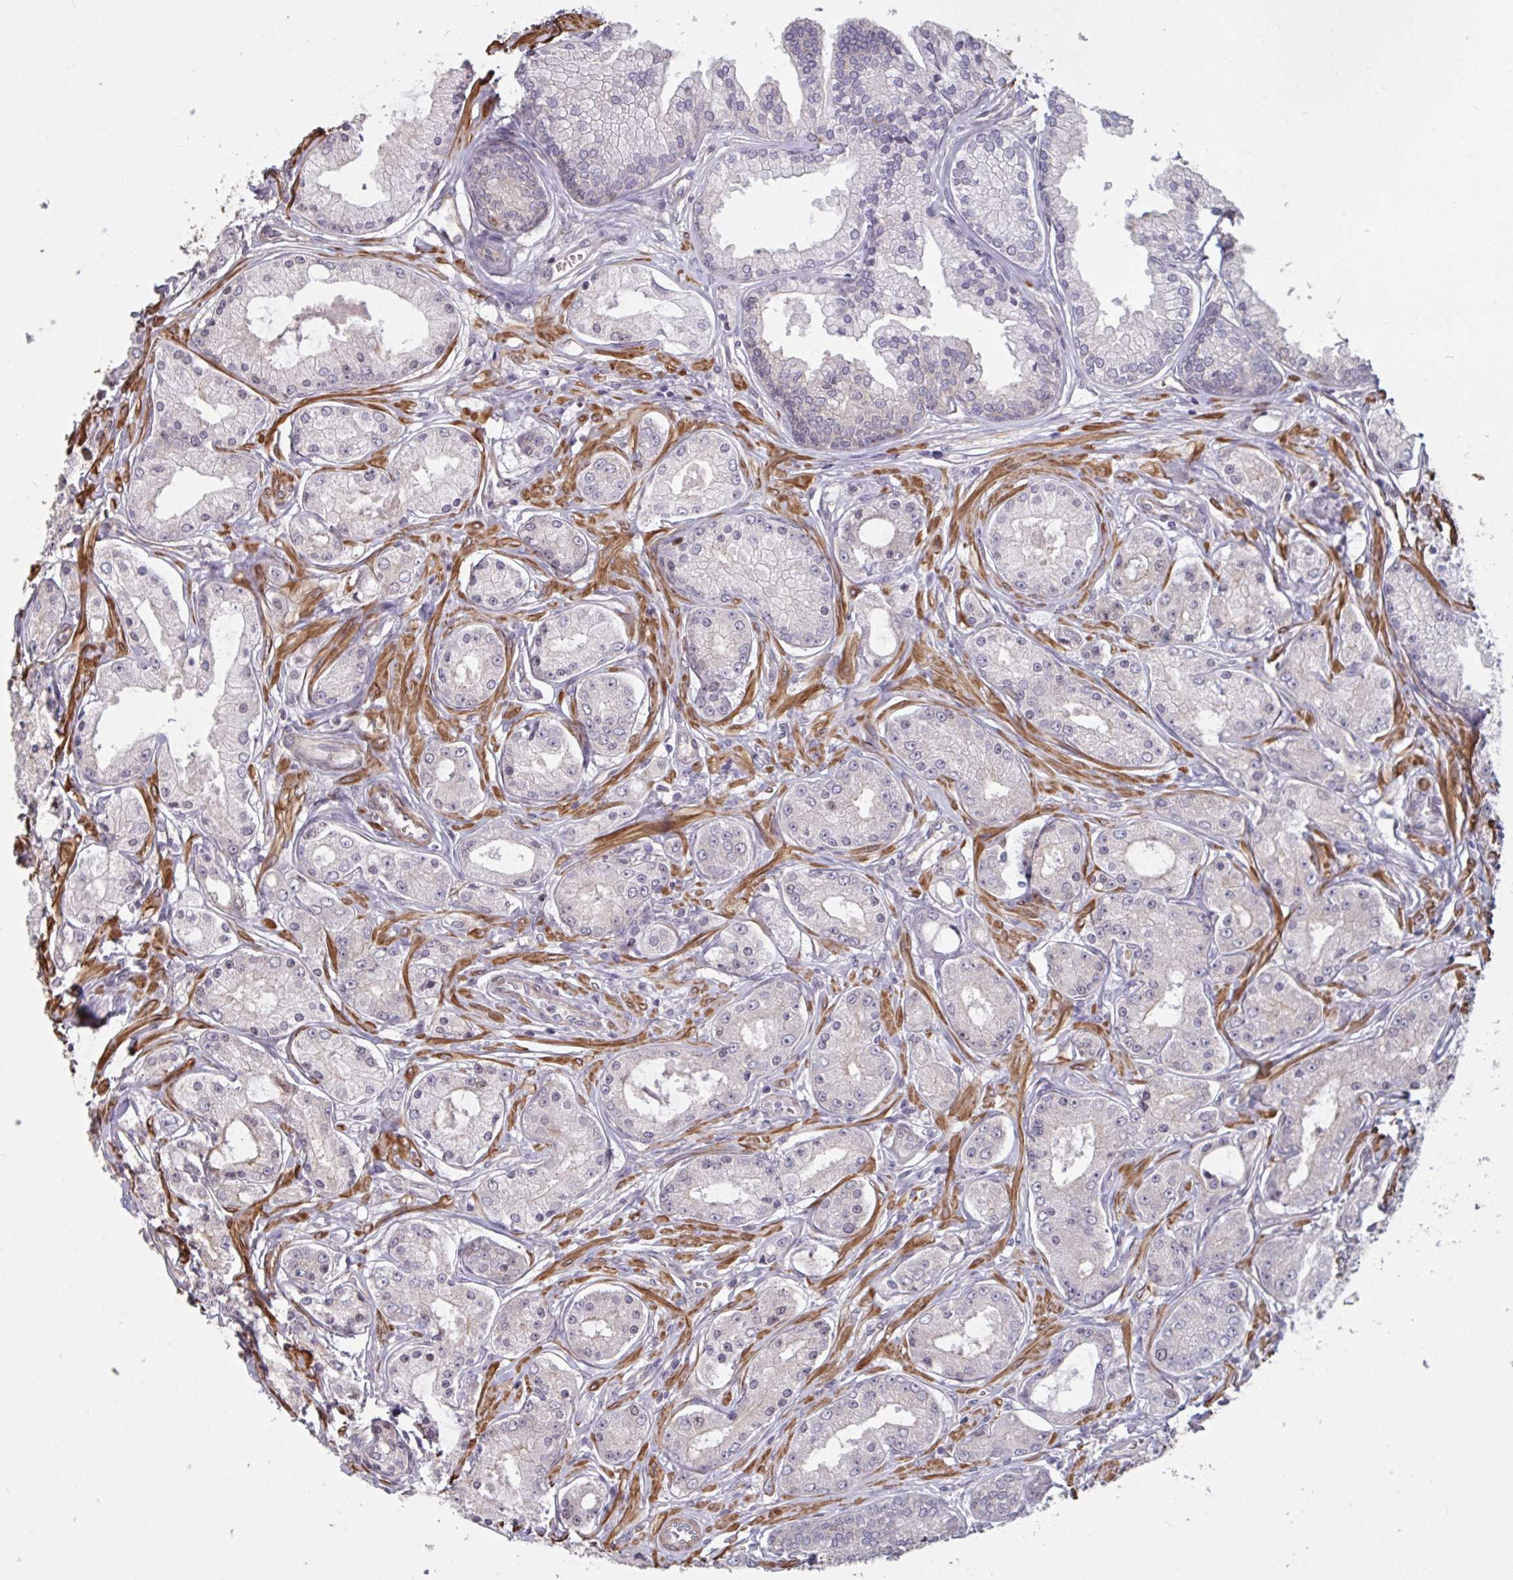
{"staining": {"intensity": "negative", "quantity": "none", "location": "none"}, "tissue": "prostate cancer", "cell_type": "Tumor cells", "image_type": "cancer", "snomed": [{"axis": "morphology", "description": "Adenocarcinoma, High grade"}, {"axis": "topography", "description": "Prostate"}], "caption": "This is a image of immunohistochemistry staining of prostate adenocarcinoma (high-grade), which shows no expression in tumor cells.", "gene": "IPO5", "patient": {"sex": "male", "age": 66}}